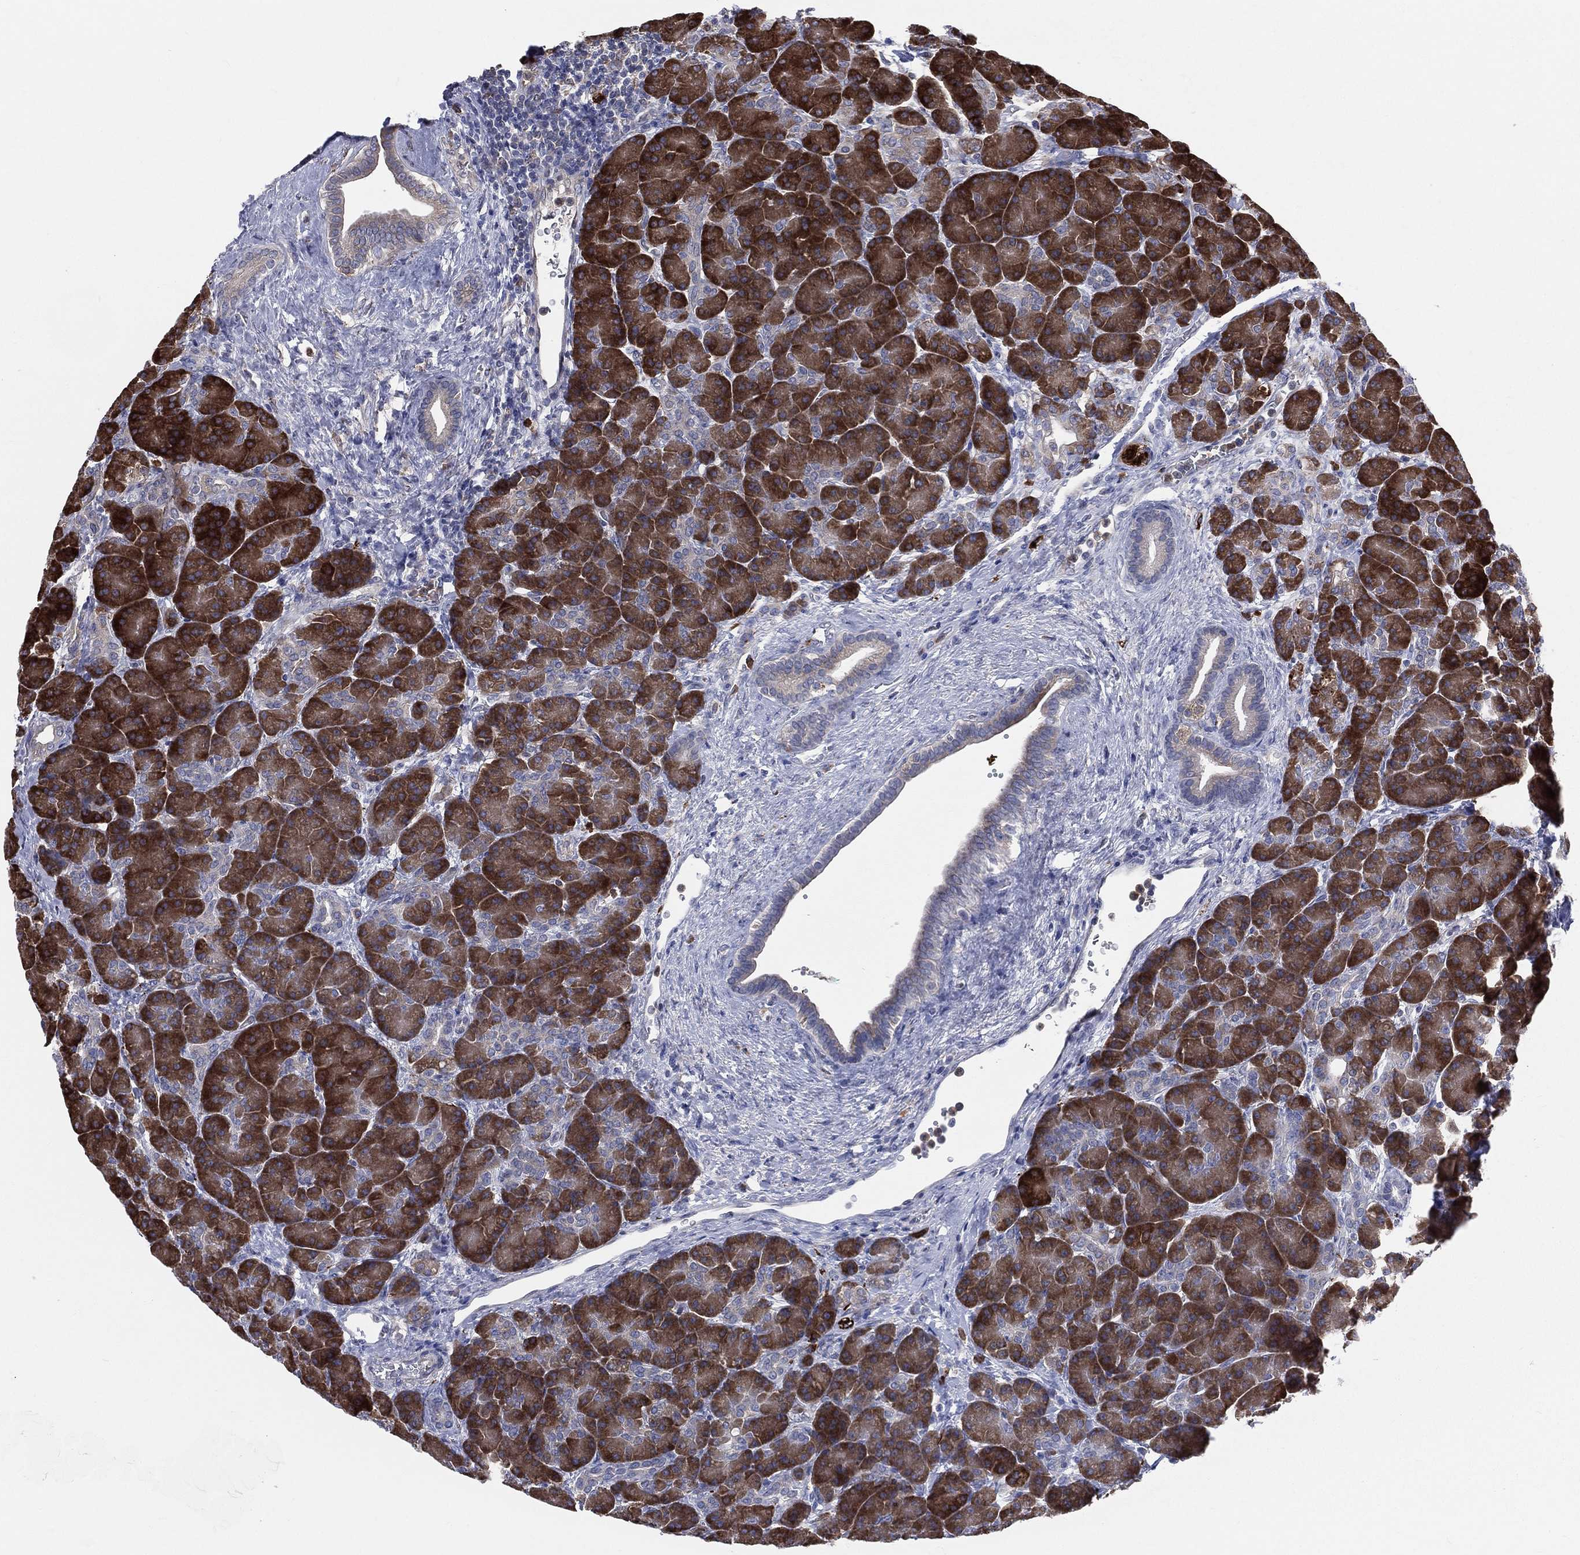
{"staining": {"intensity": "strong", "quantity": ">75%", "location": "cytoplasmic/membranous"}, "tissue": "pancreas", "cell_type": "Exocrine glandular cells", "image_type": "normal", "snomed": [{"axis": "morphology", "description": "Normal tissue, NOS"}, {"axis": "topography", "description": "Pancreas"}], "caption": "A high-resolution histopathology image shows IHC staining of unremarkable pancreas, which shows strong cytoplasmic/membranous staining in about >75% of exocrine glandular cells. (DAB (3,3'-diaminobenzidine) IHC, brown staining for protein, blue staining for nuclei).", "gene": "CCDC159", "patient": {"sex": "female", "age": 63}}